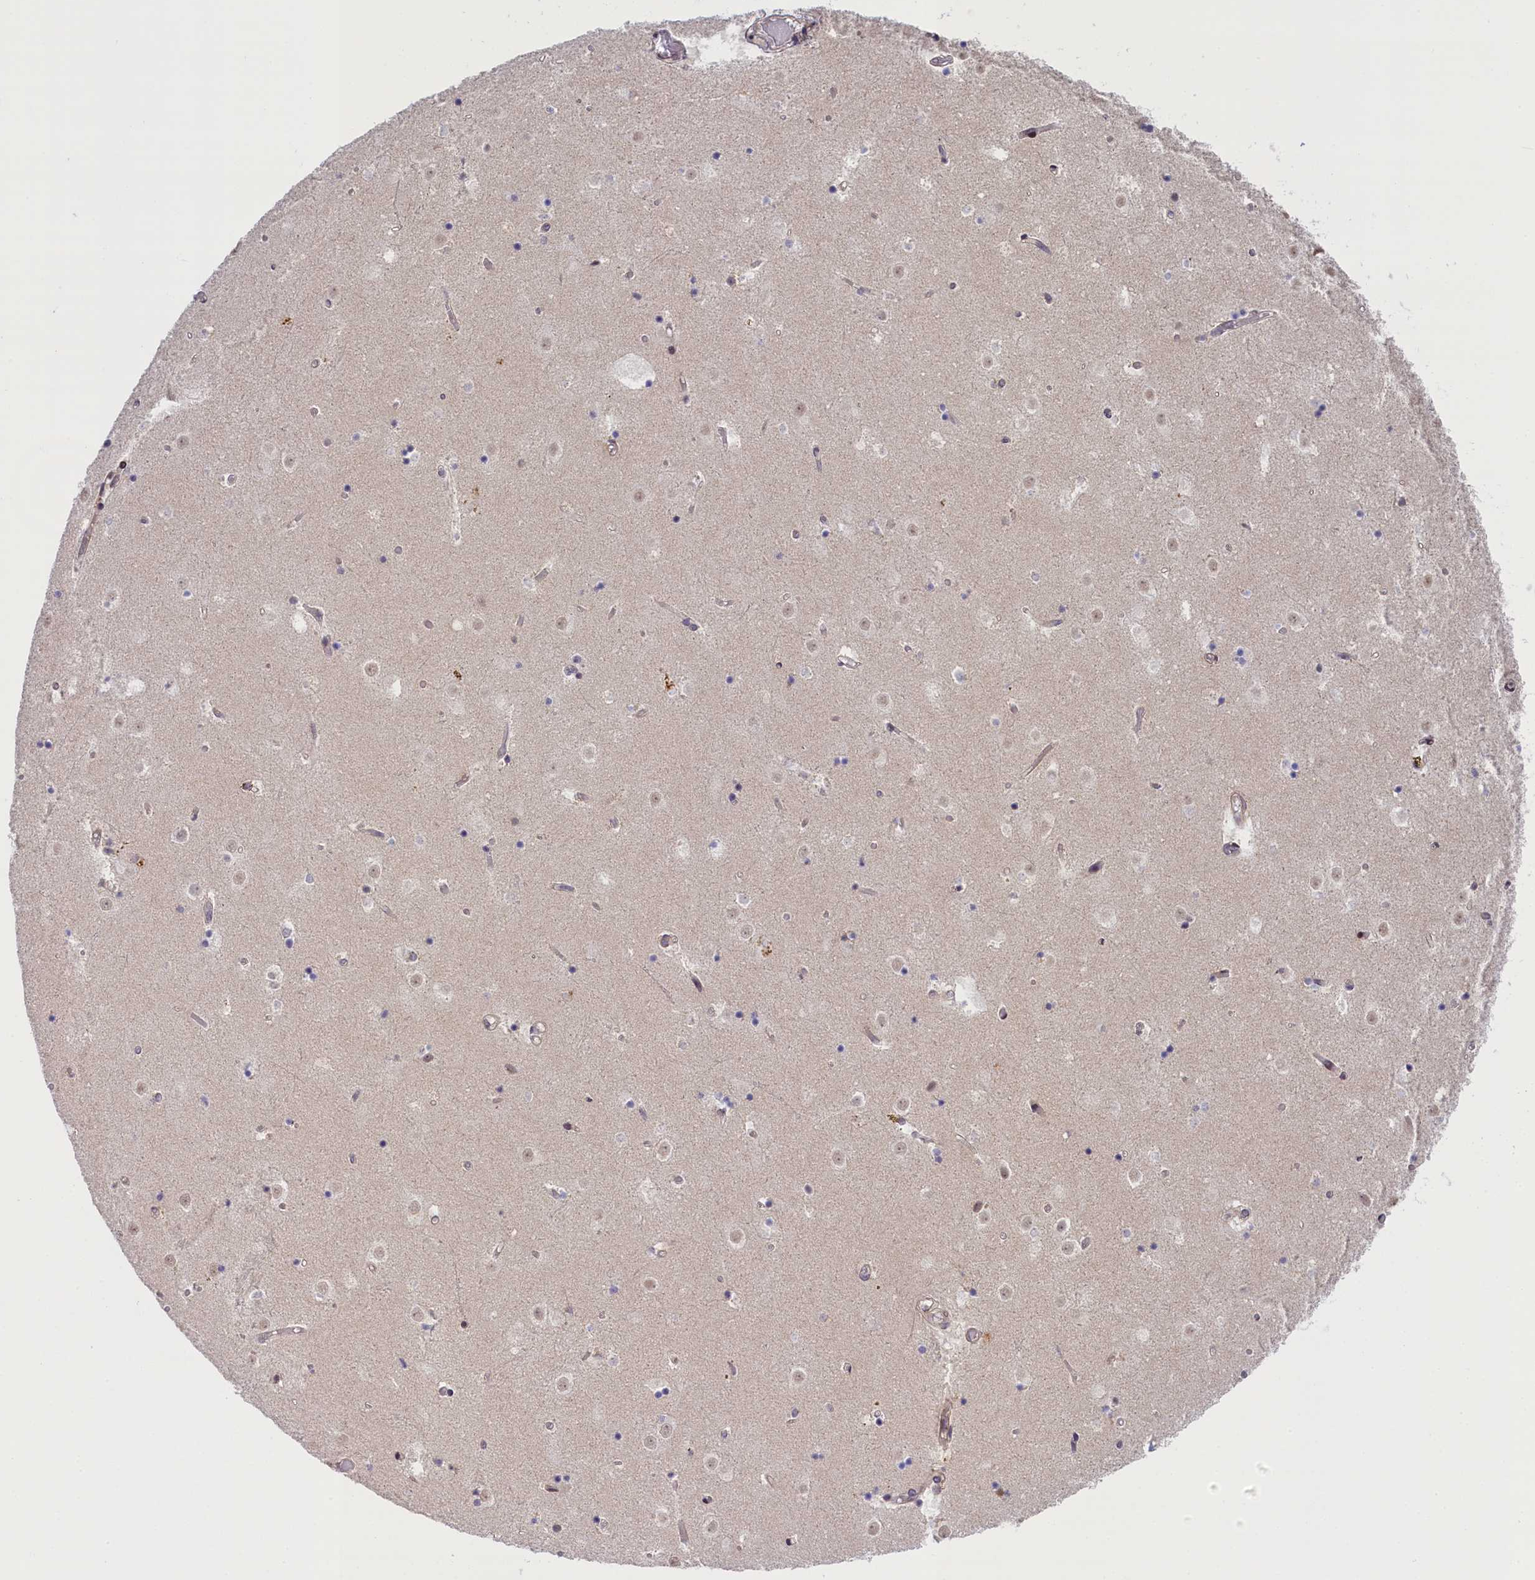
{"staining": {"intensity": "negative", "quantity": "none", "location": "none"}, "tissue": "caudate", "cell_type": "Glial cells", "image_type": "normal", "snomed": [{"axis": "morphology", "description": "Normal tissue, NOS"}, {"axis": "topography", "description": "Lateral ventricle wall"}], "caption": "Histopathology image shows no significant protein expression in glial cells of unremarkable caudate.", "gene": "CCL23", "patient": {"sex": "female", "age": 52}}